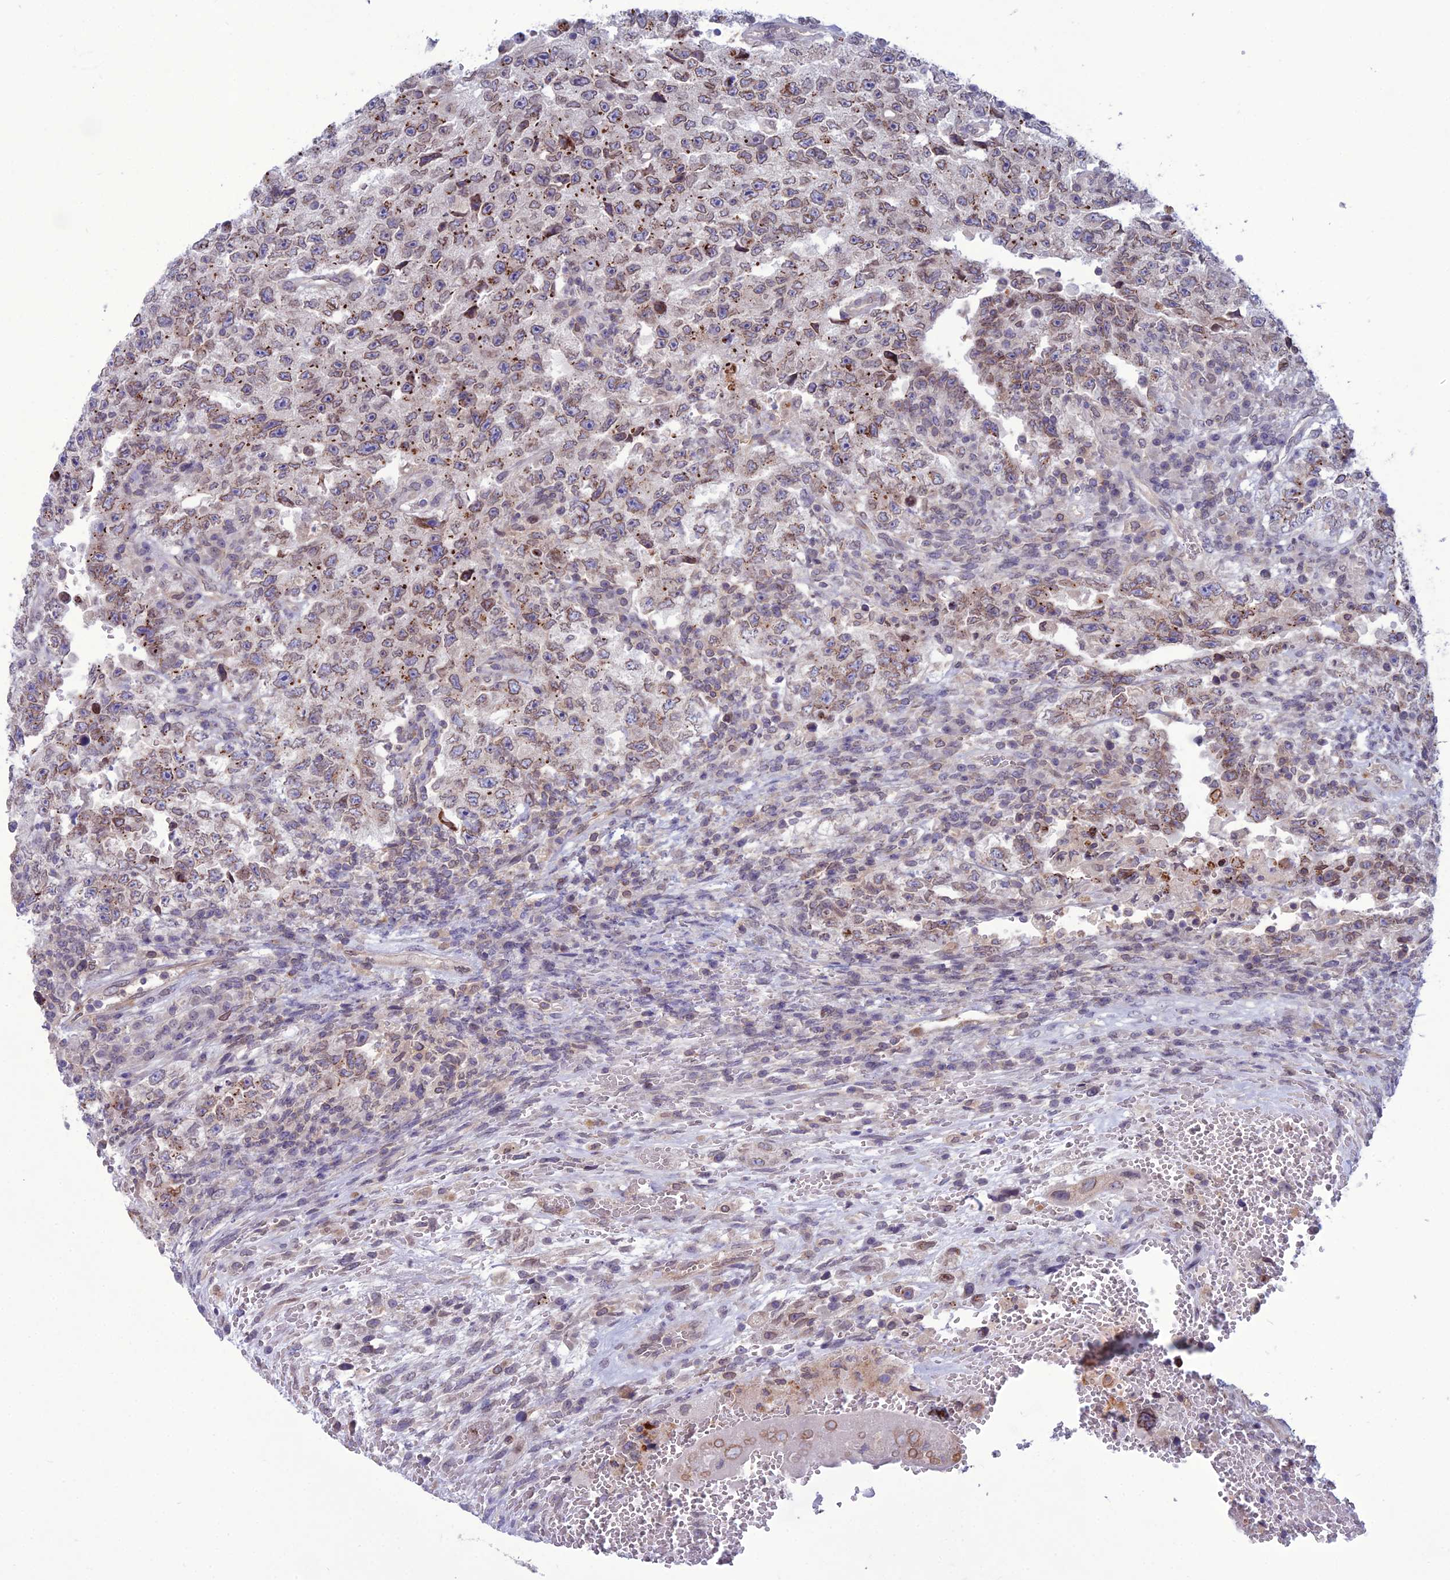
{"staining": {"intensity": "moderate", "quantity": "25%-75%", "location": "cytoplasmic/membranous,nuclear"}, "tissue": "testis cancer", "cell_type": "Tumor cells", "image_type": "cancer", "snomed": [{"axis": "morphology", "description": "Carcinoma, Embryonal, NOS"}, {"axis": "topography", "description": "Testis"}], "caption": "Protein staining of testis cancer tissue exhibits moderate cytoplasmic/membranous and nuclear positivity in approximately 25%-75% of tumor cells. (Stains: DAB (3,3'-diaminobenzidine) in brown, nuclei in blue, Microscopy: brightfield microscopy at high magnification).", "gene": "WDR46", "patient": {"sex": "male", "age": 26}}